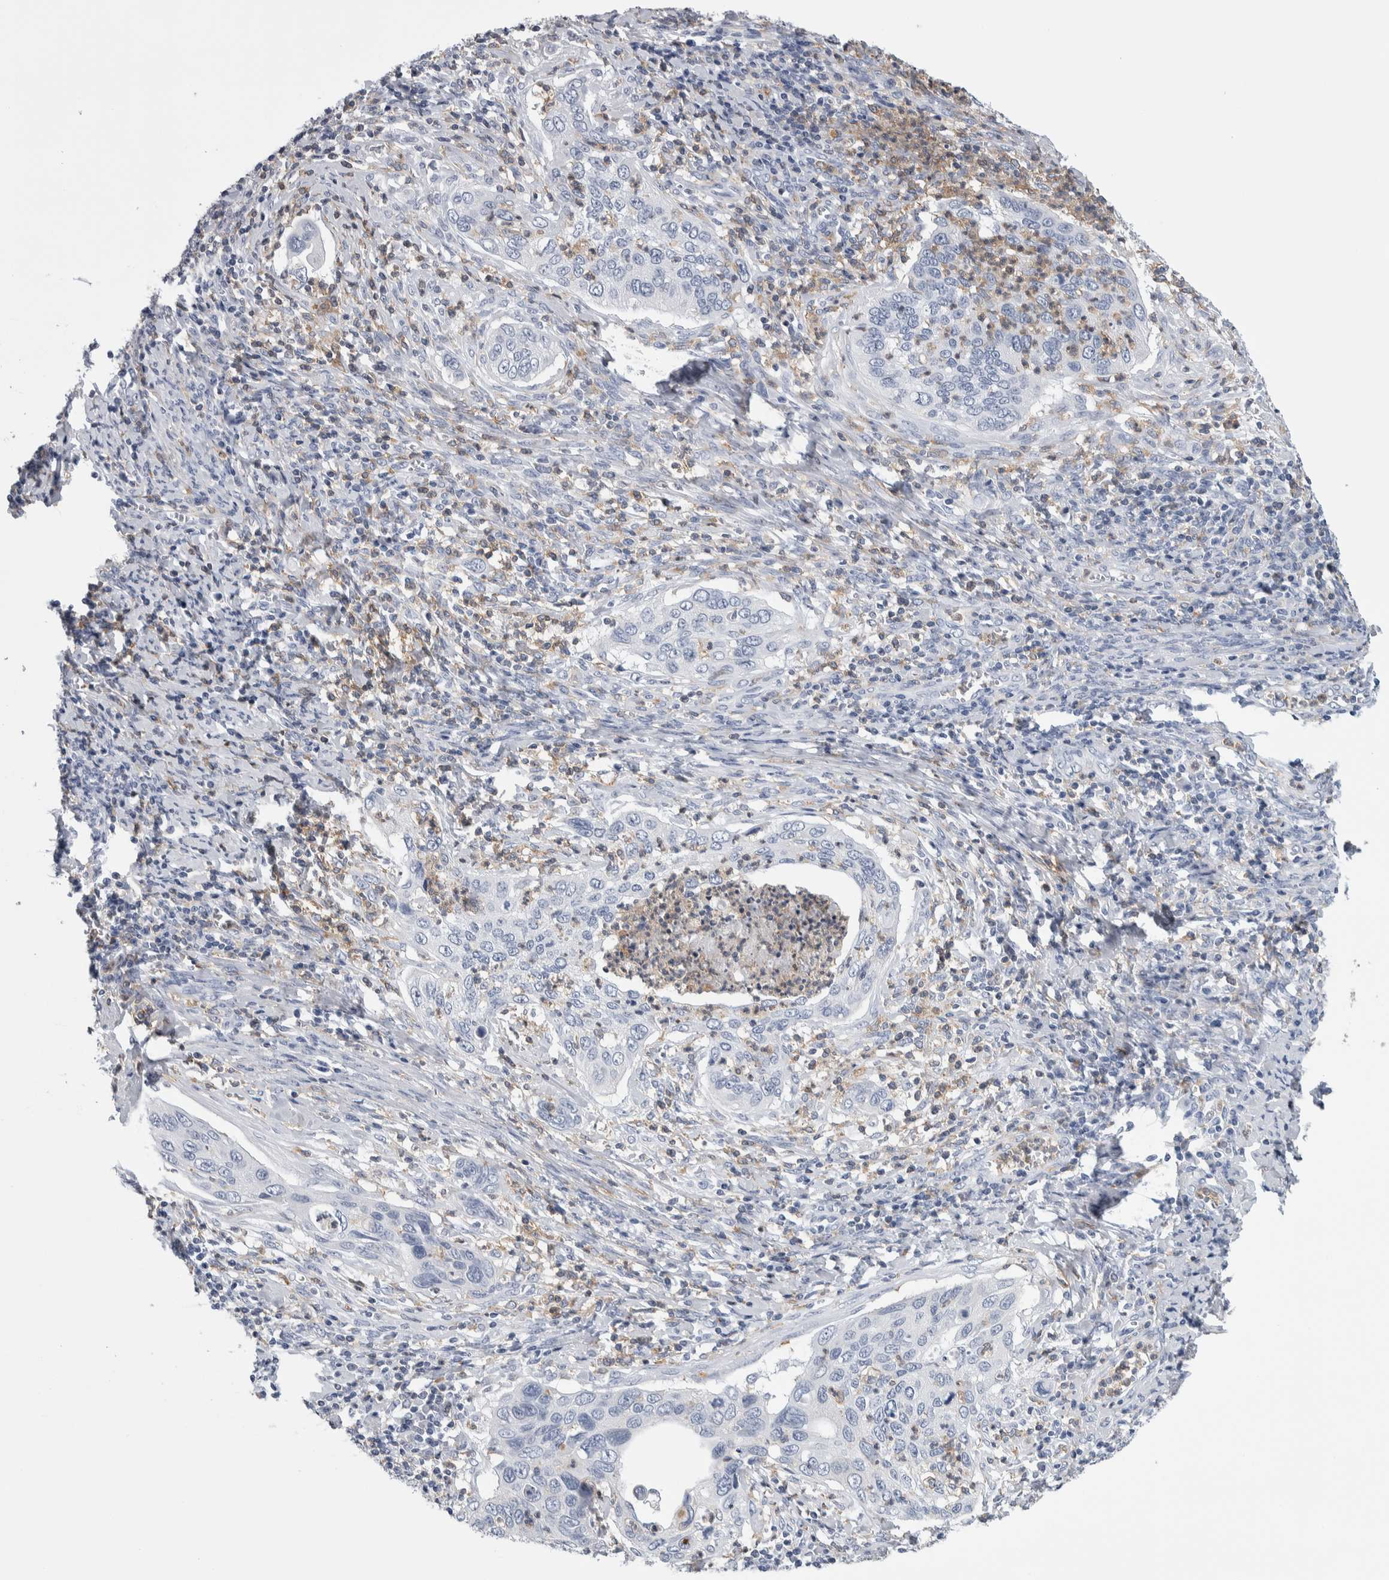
{"staining": {"intensity": "negative", "quantity": "none", "location": "none"}, "tissue": "cervical cancer", "cell_type": "Tumor cells", "image_type": "cancer", "snomed": [{"axis": "morphology", "description": "Squamous cell carcinoma, NOS"}, {"axis": "topography", "description": "Cervix"}], "caption": "The immunohistochemistry photomicrograph has no significant expression in tumor cells of cervical cancer tissue.", "gene": "SKAP2", "patient": {"sex": "female", "age": 53}}